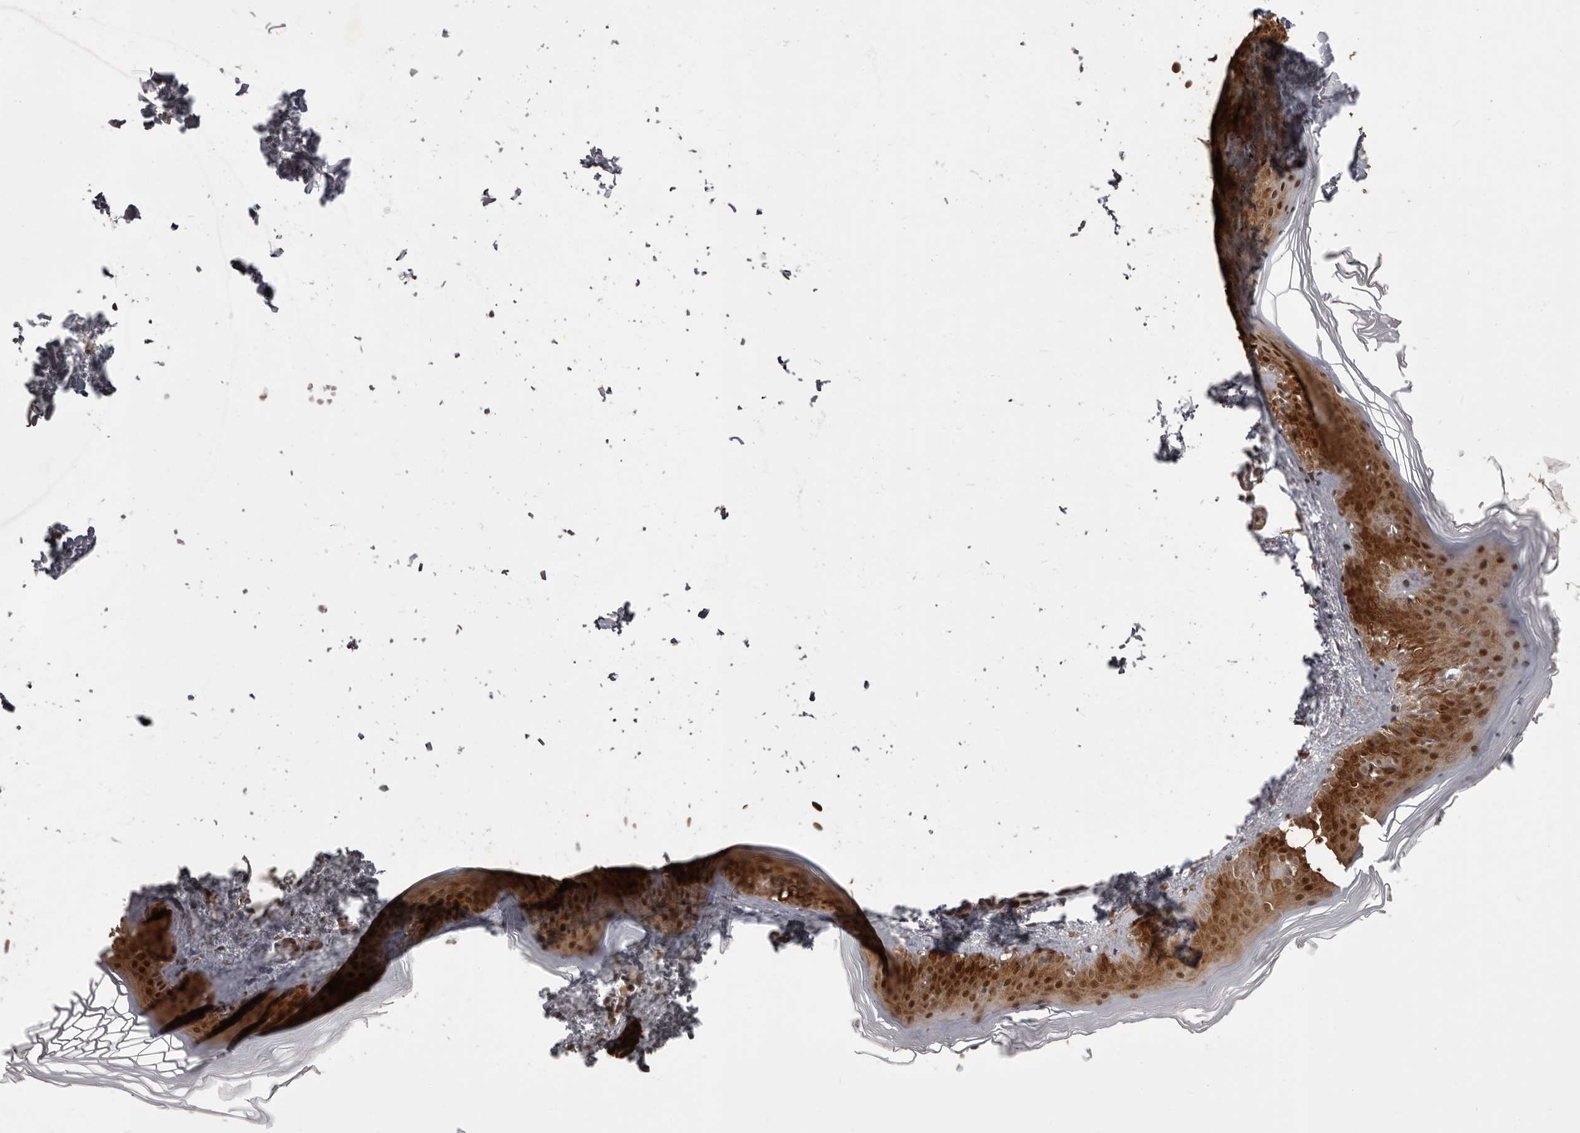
{"staining": {"intensity": "moderate", "quantity": ">75%", "location": "cytoplasmic/membranous"}, "tissue": "skin", "cell_type": "Fibroblasts", "image_type": "normal", "snomed": [{"axis": "morphology", "description": "Normal tissue, NOS"}, {"axis": "topography", "description": "Skin"}], "caption": "Approximately >75% of fibroblasts in unremarkable human skin show moderate cytoplasmic/membranous protein expression as visualized by brown immunohistochemical staining.", "gene": "GFOD1", "patient": {"sex": "female", "age": 27}}